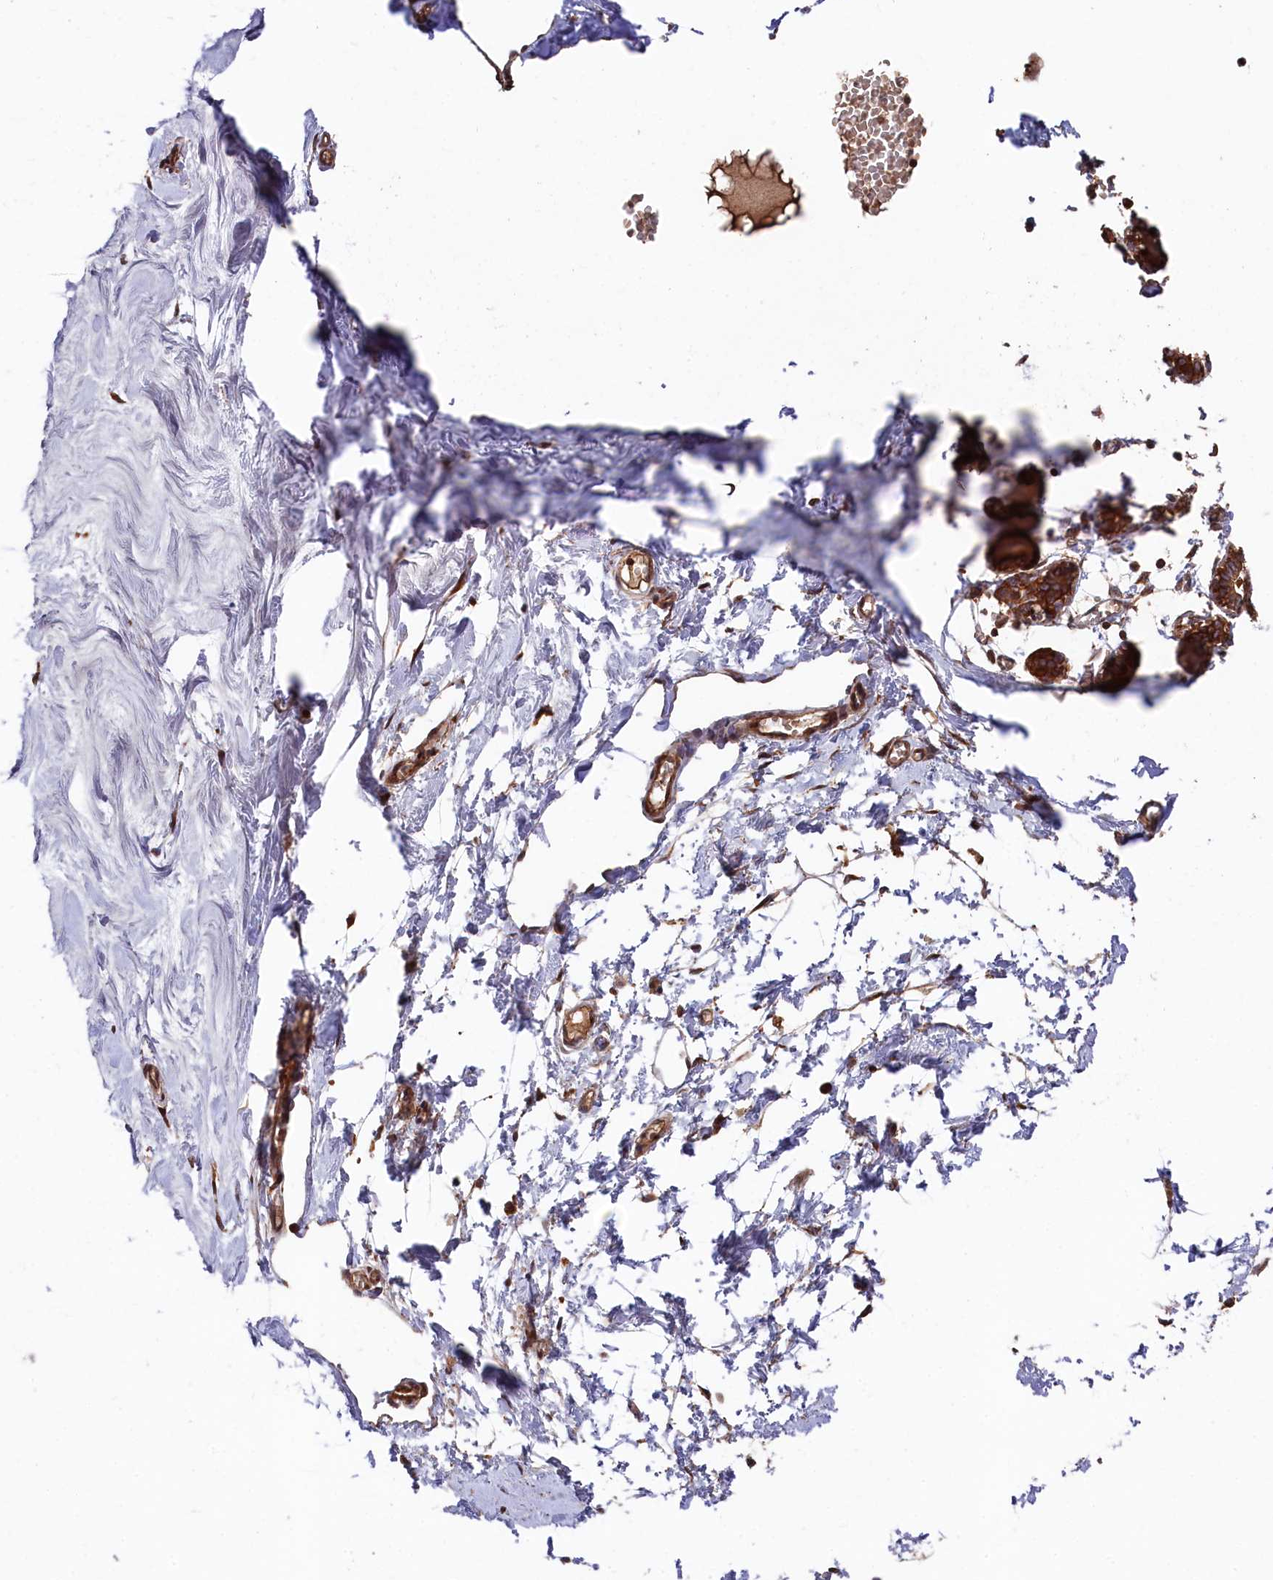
{"staining": {"intensity": "moderate", "quantity": ">75%", "location": "cytoplasmic/membranous"}, "tissue": "breast", "cell_type": "Adipocytes", "image_type": "normal", "snomed": [{"axis": "morphology", "description": "Normal tissue, NOS"}, {"axis": "topography", "description": "Breast"}], "caption": "Breast was stained to show a protein in brown. There is medium levels of moderate cytoplasmic/membranous positivity in approximately >75% of adipocytes. The staining was performed using DAB to visualize the protein expression in brown, while the nuclei were stained in blue with hematoxylin (Magnification: 20x).", "gene": "TNKS1BP1", "patient": {"sex": "female", "age": 27}}